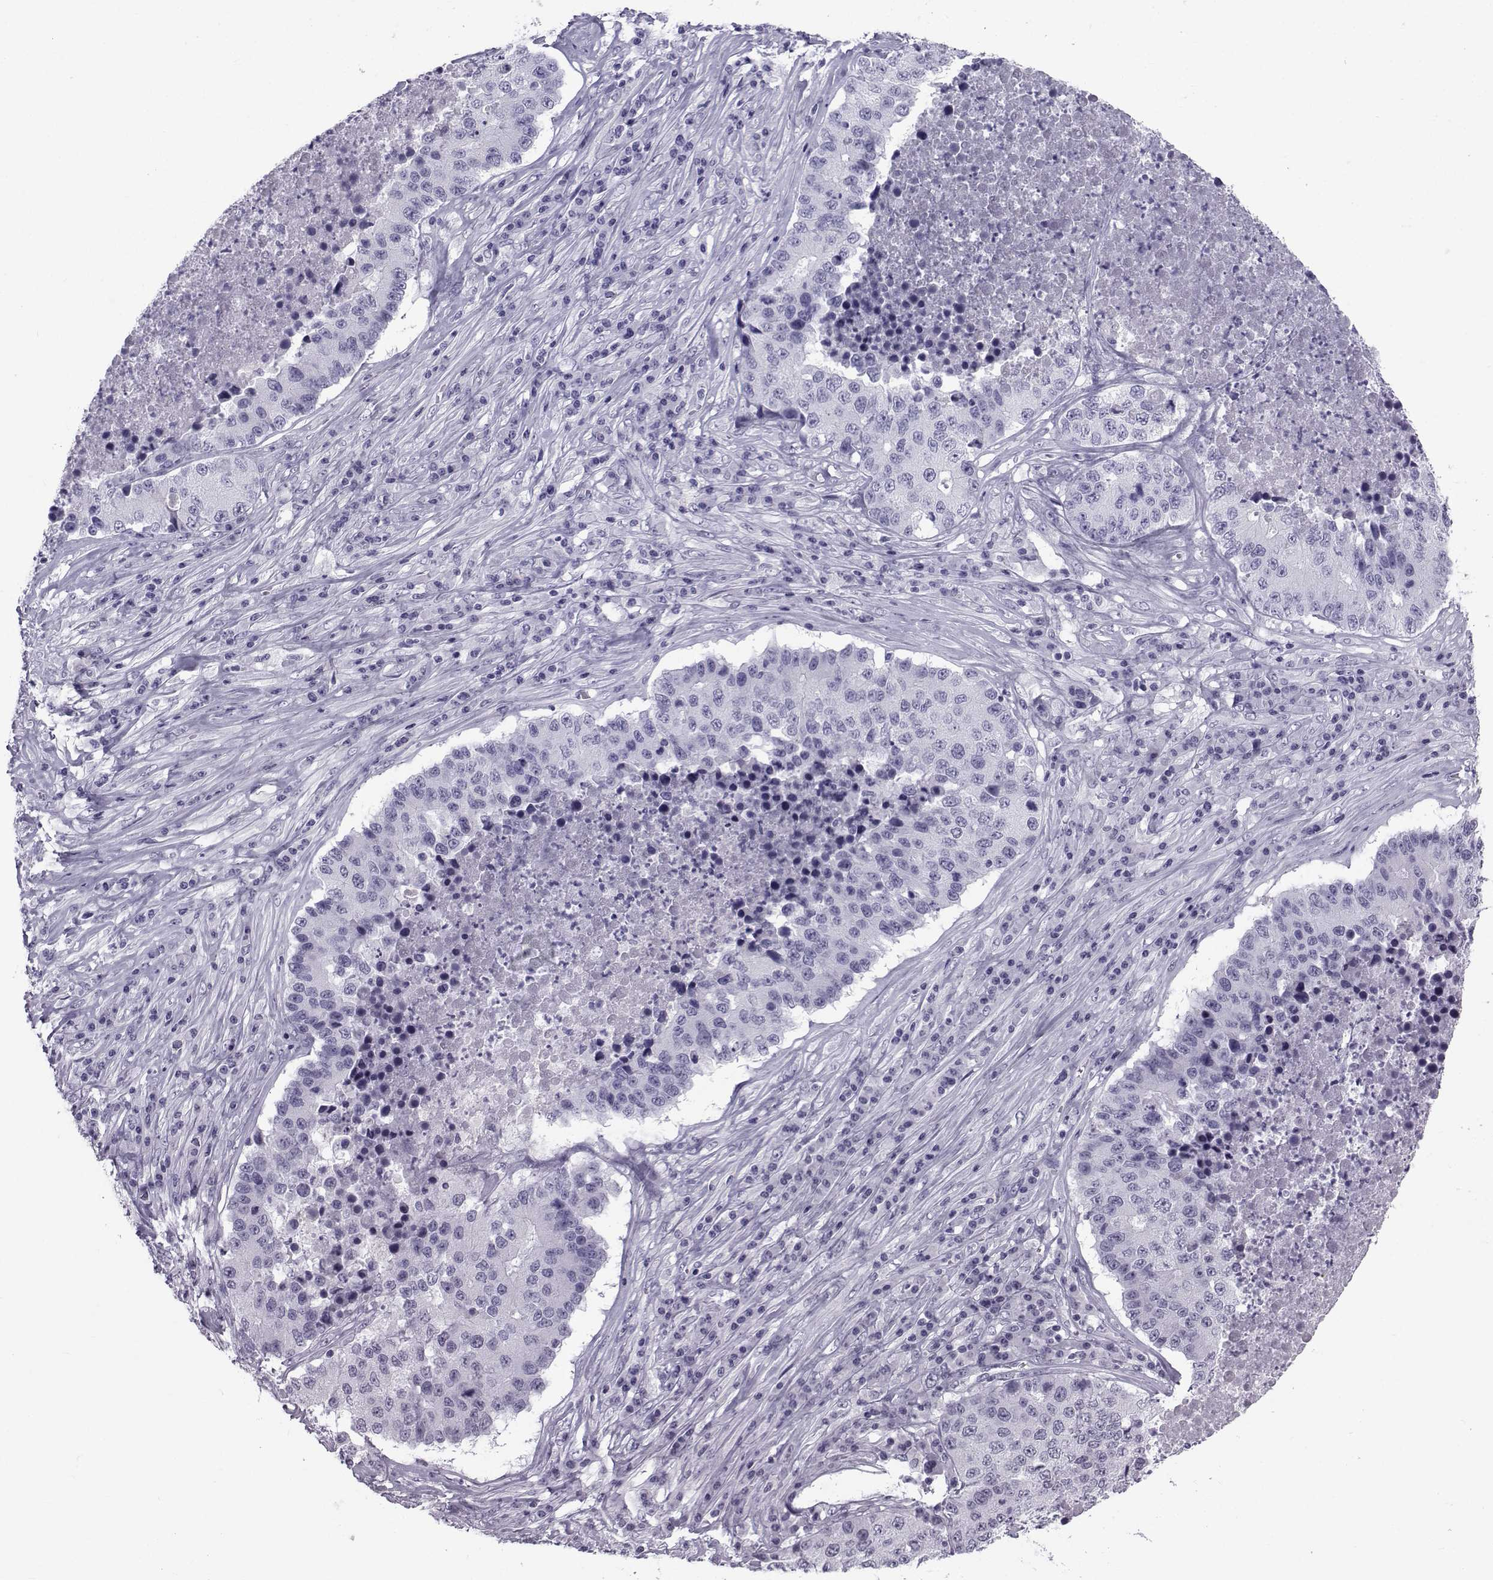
{"staining": {"intensity": "negative", "quantity": "none", "location": "none"}, "tissue": "stomach cancer", "cell_type": "Tumor cells", "image_type": "cancer", "snomed": [{"axis": "morphology", "description": "Adenocarcinoma, NOS"}, {"axis": "topography", "description": "Stomach"}], "caption": "DAB immunohistochemical staining of human stomach adenocarcinoma demonstrates no significant expression in tumor cells.", "gene": "SPANXD", "patient": {"sex": "male", "age": 71}}